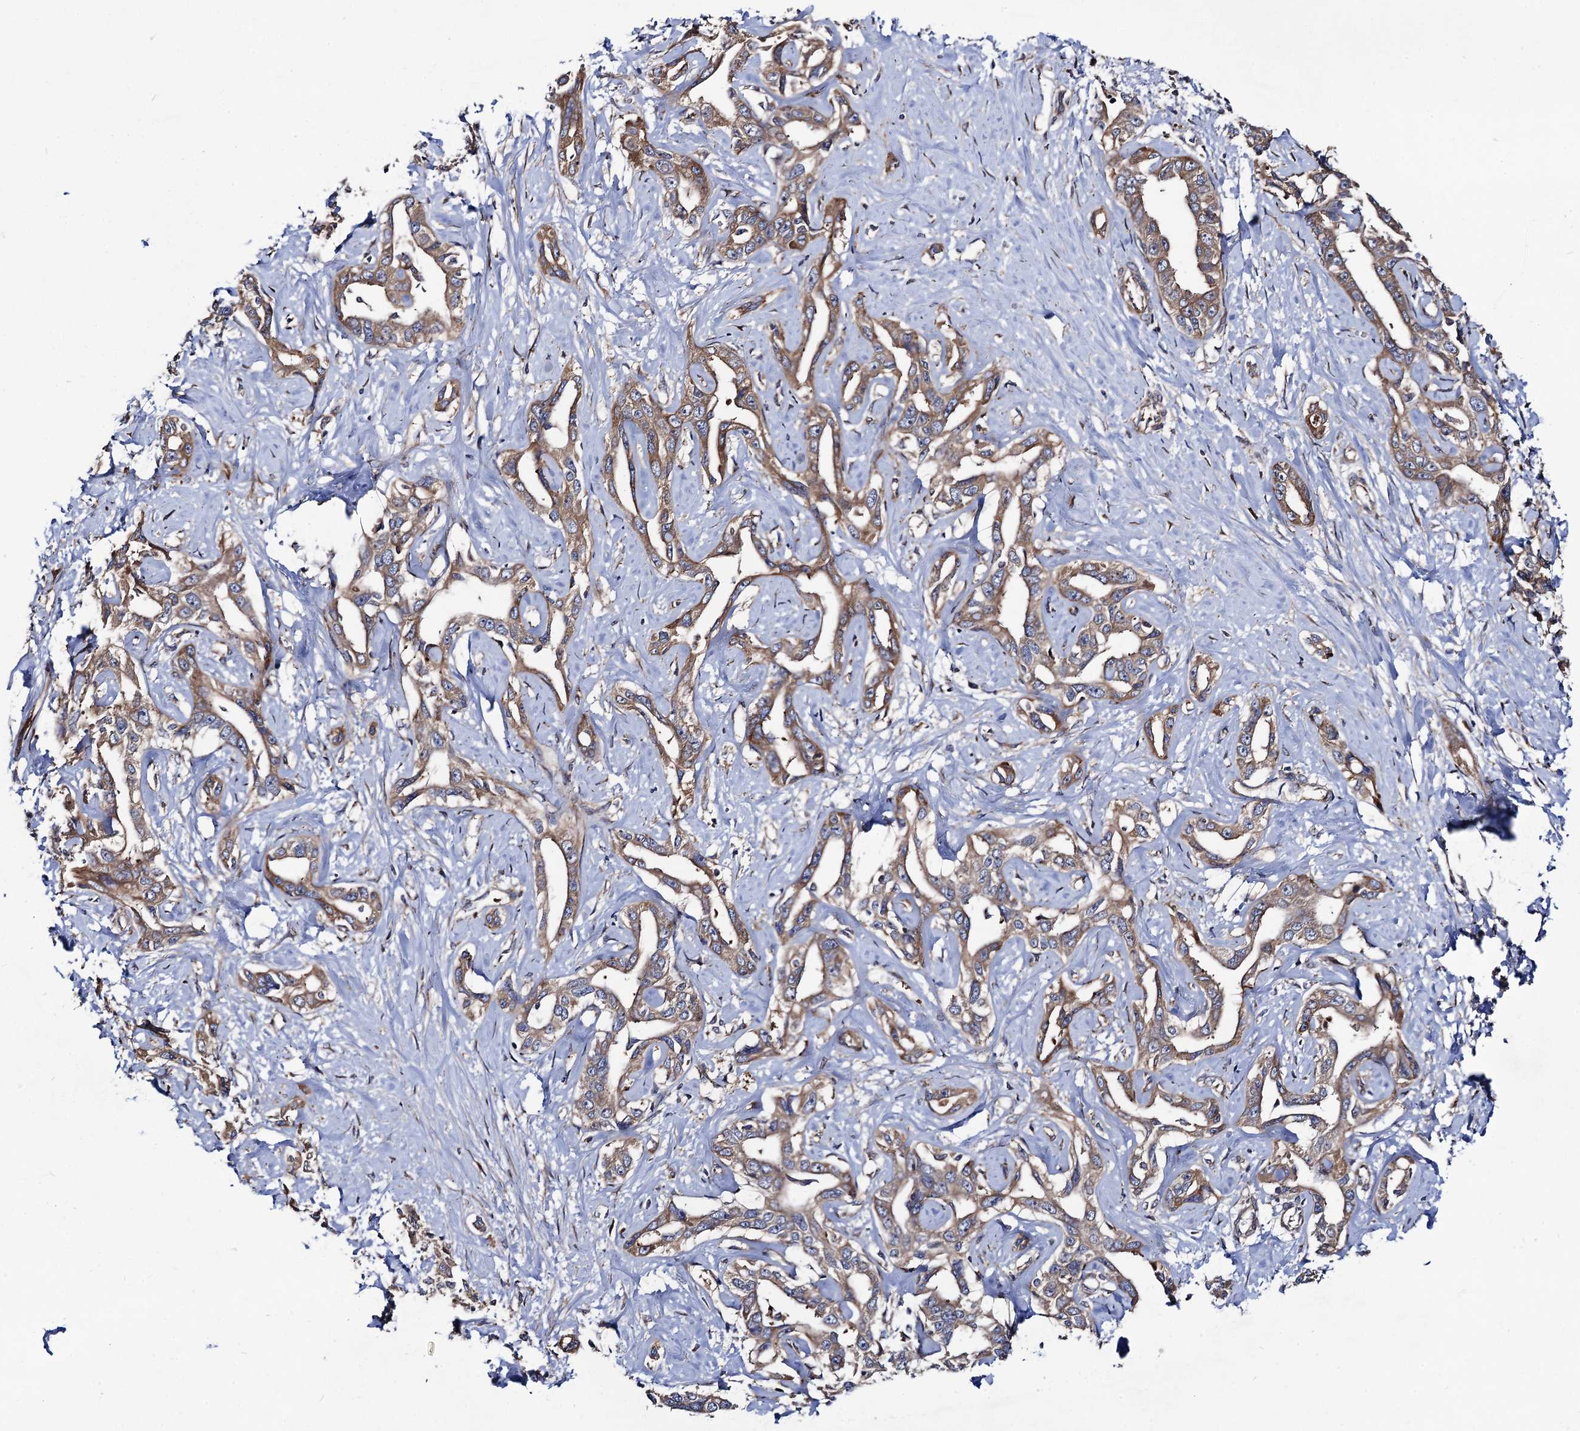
{"staining": {"intensity": "moderate", "quantity": ">75%", "location": "cytoplasmic/membranous"}, "tissue": "liver cancer", "cell_type": "Tumor cells", "image_type": "cancer", "snomed": [{"axis": "morphology", "description": "Cholangiocarcinoma"}, {"axis": "topography", "description": "Liver"}], "caption": "The histopathology image displays immunohistochemical staining of liver cholangiocarcinoma. There is moderate cytoplasmic/membranous expression is present in approximately >75% of tumor cells.", "gene": "DYDC1", "patient": {"sex": "male", "age": 59}}